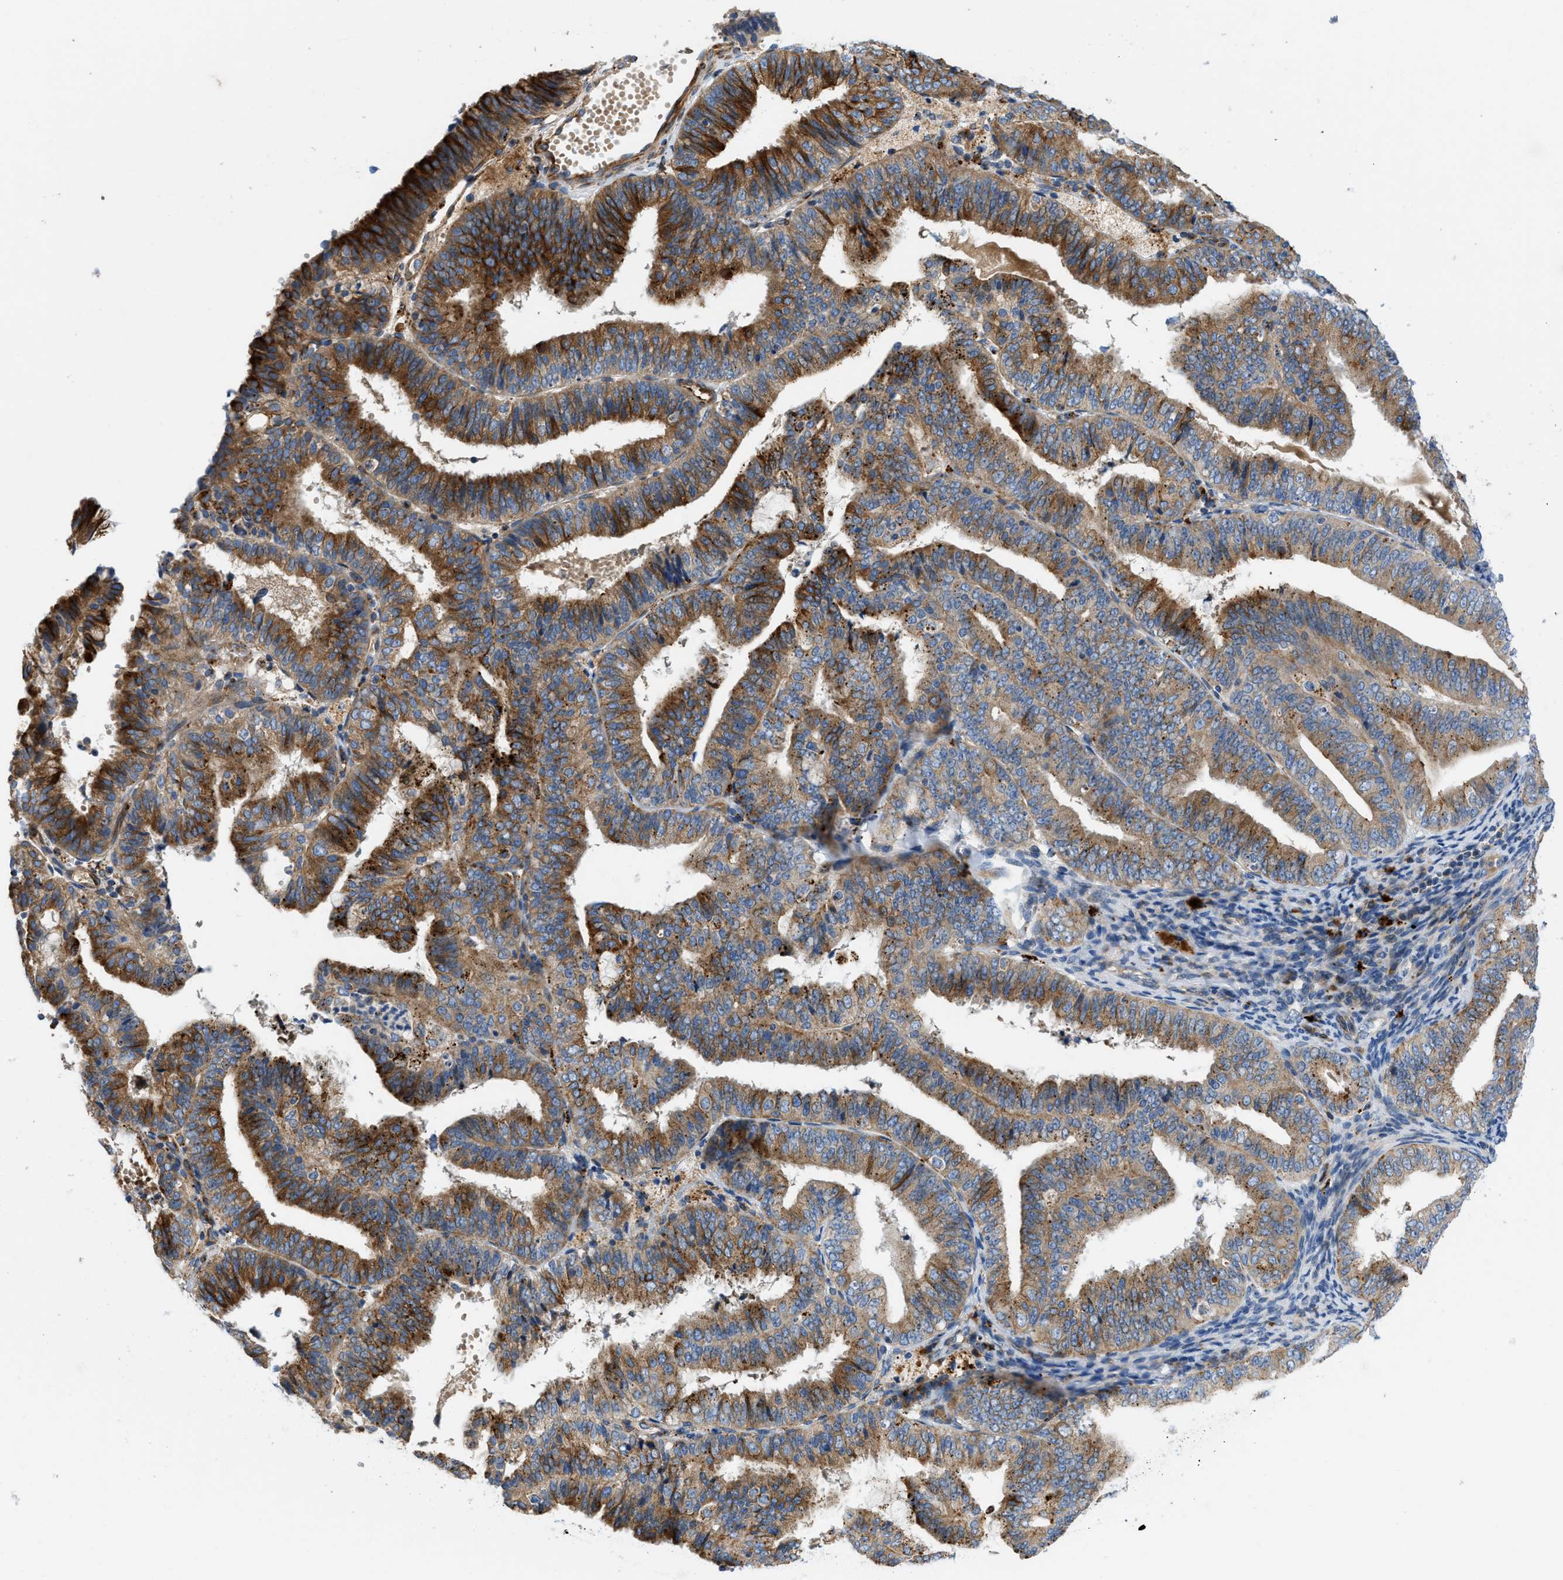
{"staining": {"intensity": "strong", "quantity": ">75%", "location": "cytoplasmic/membranous"}, "tissue": "endometrial cancer", "cell_type": "Tumor cells", "image_type": "cancer", "snomed": [{"axis": "morphology", "description": "Adenocarcinoma, NOS"}, {"axis": "topography", "description": "Endometrium"}], "caption": "Endometrial adenocarcinoma was stained to show a protein in brown. There is high levels of strong cytoplasmic/membranous positivity in approximately >75% of tumor cells. The staining is performed using DAB (3,3'-diaminobenzidine) brown chromogen to label protein expression. The nuclei are counter-stained blue using hematoxylin.", "gene": "TMEM248", "patient": {"sex": "female", "age": 63}}